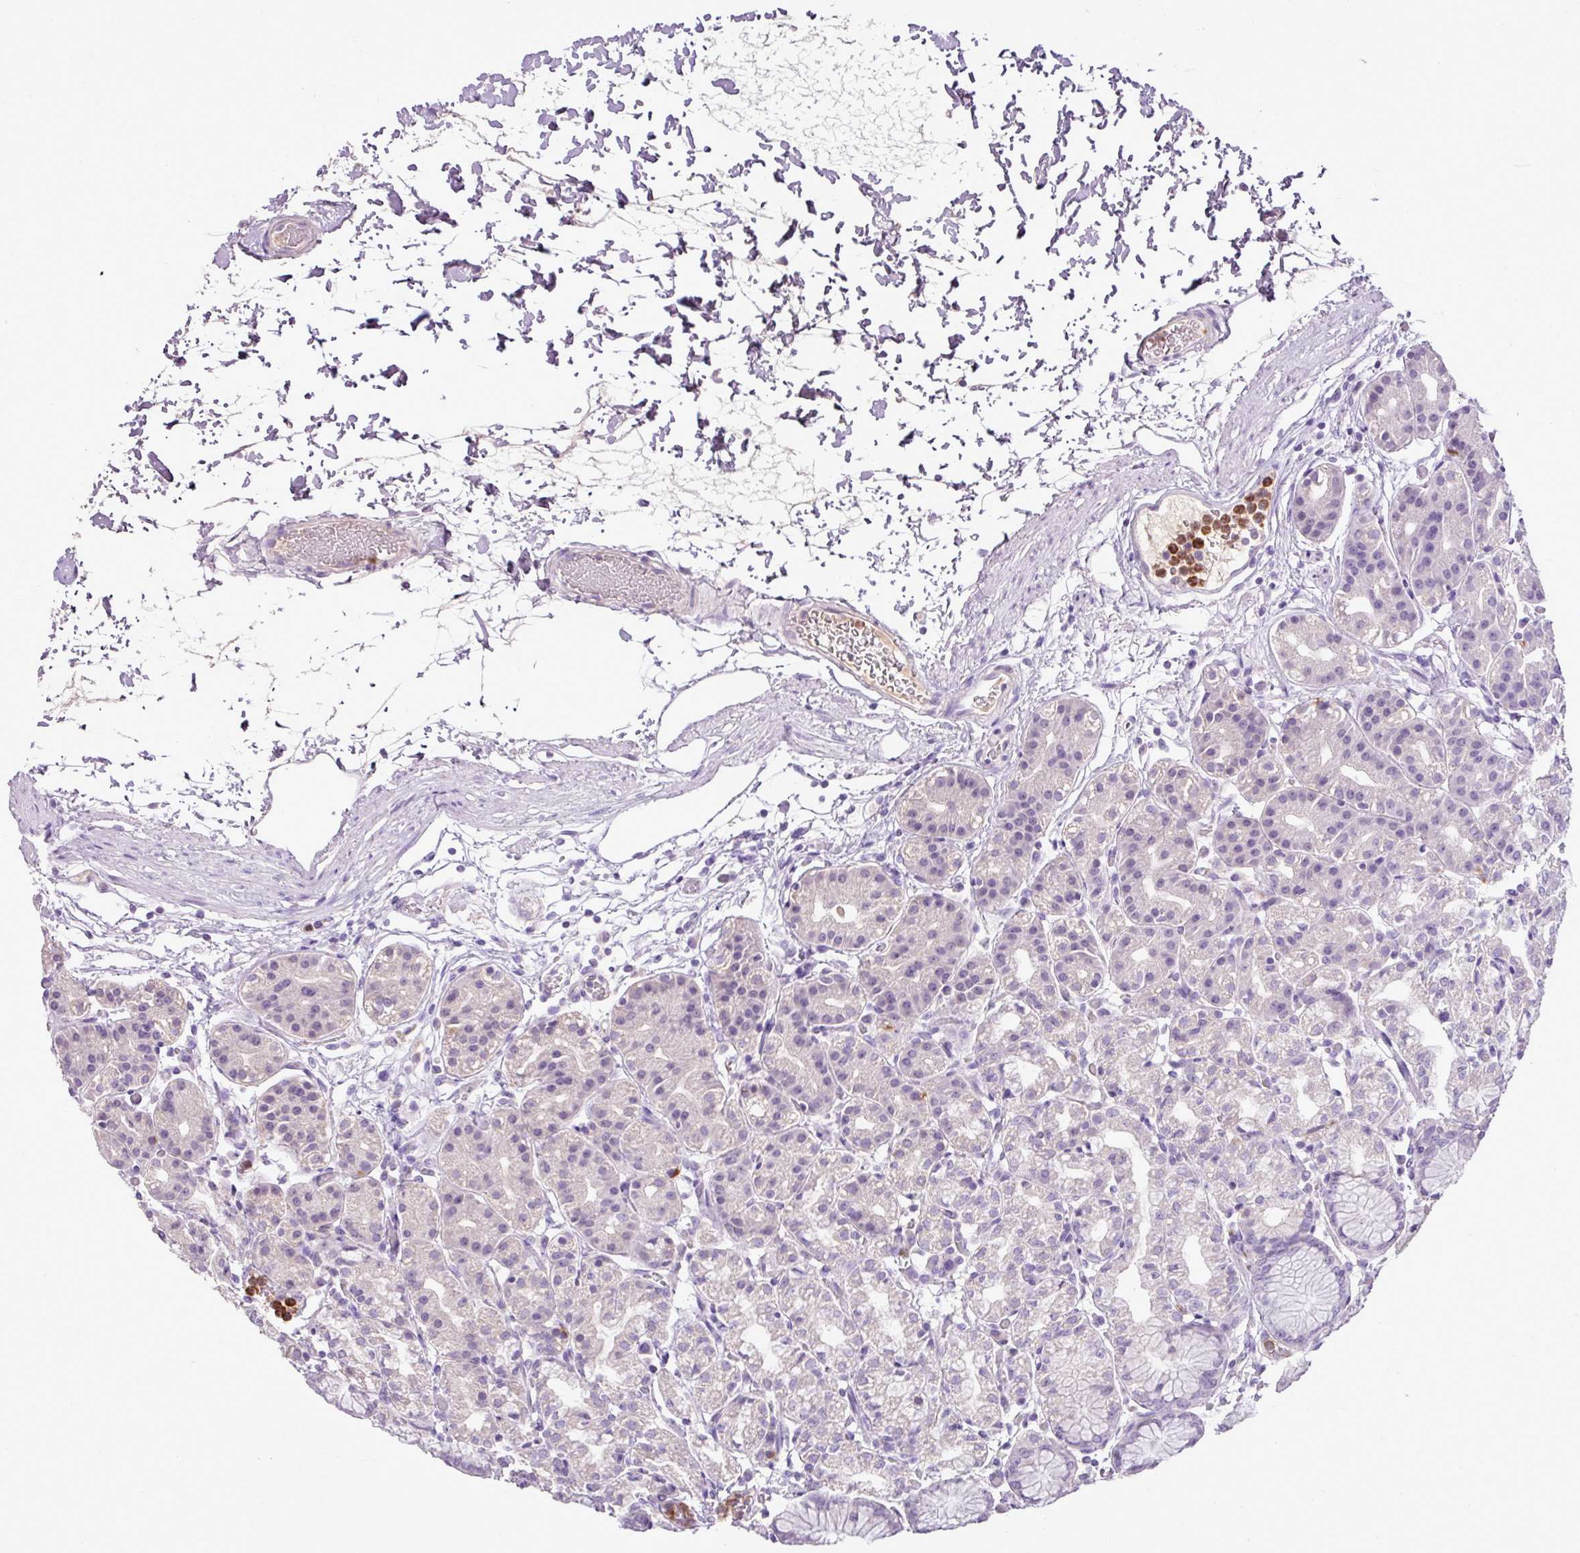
{"staining": {"intensity": "negative", "quantity": "none", "location": "none"}, "tissue": "stomach", "cell_type": "Glandular cells", "image_type": "normal", "snomed": [{"axis": "morphology", "description": "Normal tissue, NOS"}, {"axis": "topography", "description": "Stomach"}], "caption": "This is a image of immunohistochemistry staining of normal stomach, which shows no expression in glandular cells.", "gene": "HTR3E", "patient": {"sex": "female", "age": 57}}